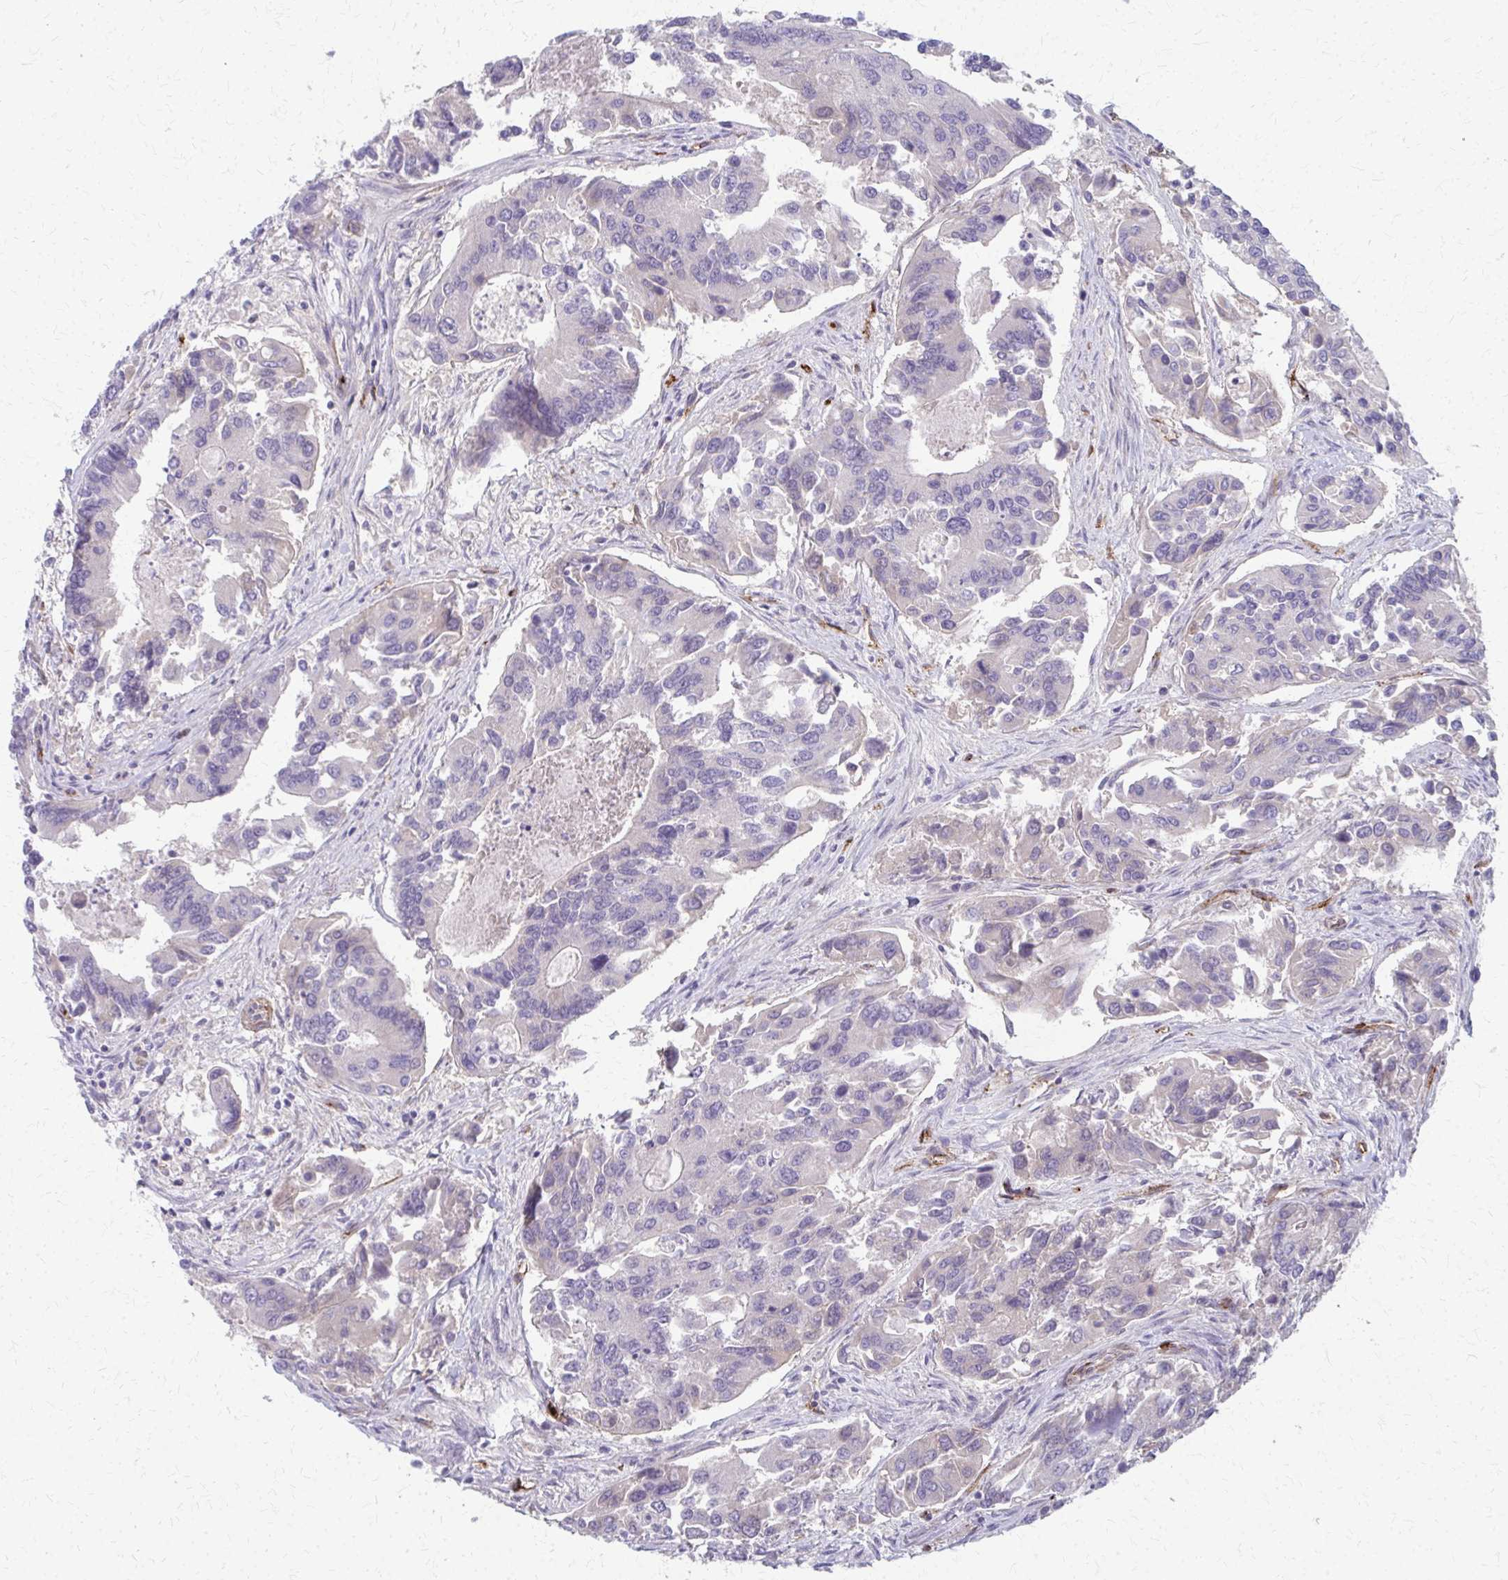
{"staining": {"intensity": "weak", "quantity": "<25%", "location": "cytoplasmic/membranous"}, "tissue": "colorectal cancer", "cell_type": "Tumor cells", "image_type": "cancer", "snomed": [{"axis": "morphology", "description": "Adenocarcinoma, NOS"}, {"axis": "topography", "description": "Colon"}], "caption": "High power microscopy image of an IHC image of colorectal adenocarcinoma, revealing no significant positivity in tumor cells. (DAB (3,3'-diaminobenzidine) immunohistochemistry with hematoxylin counter stain).", "gene": "ADIPOQ", "patient": {"sex": "female", "age": 67}}